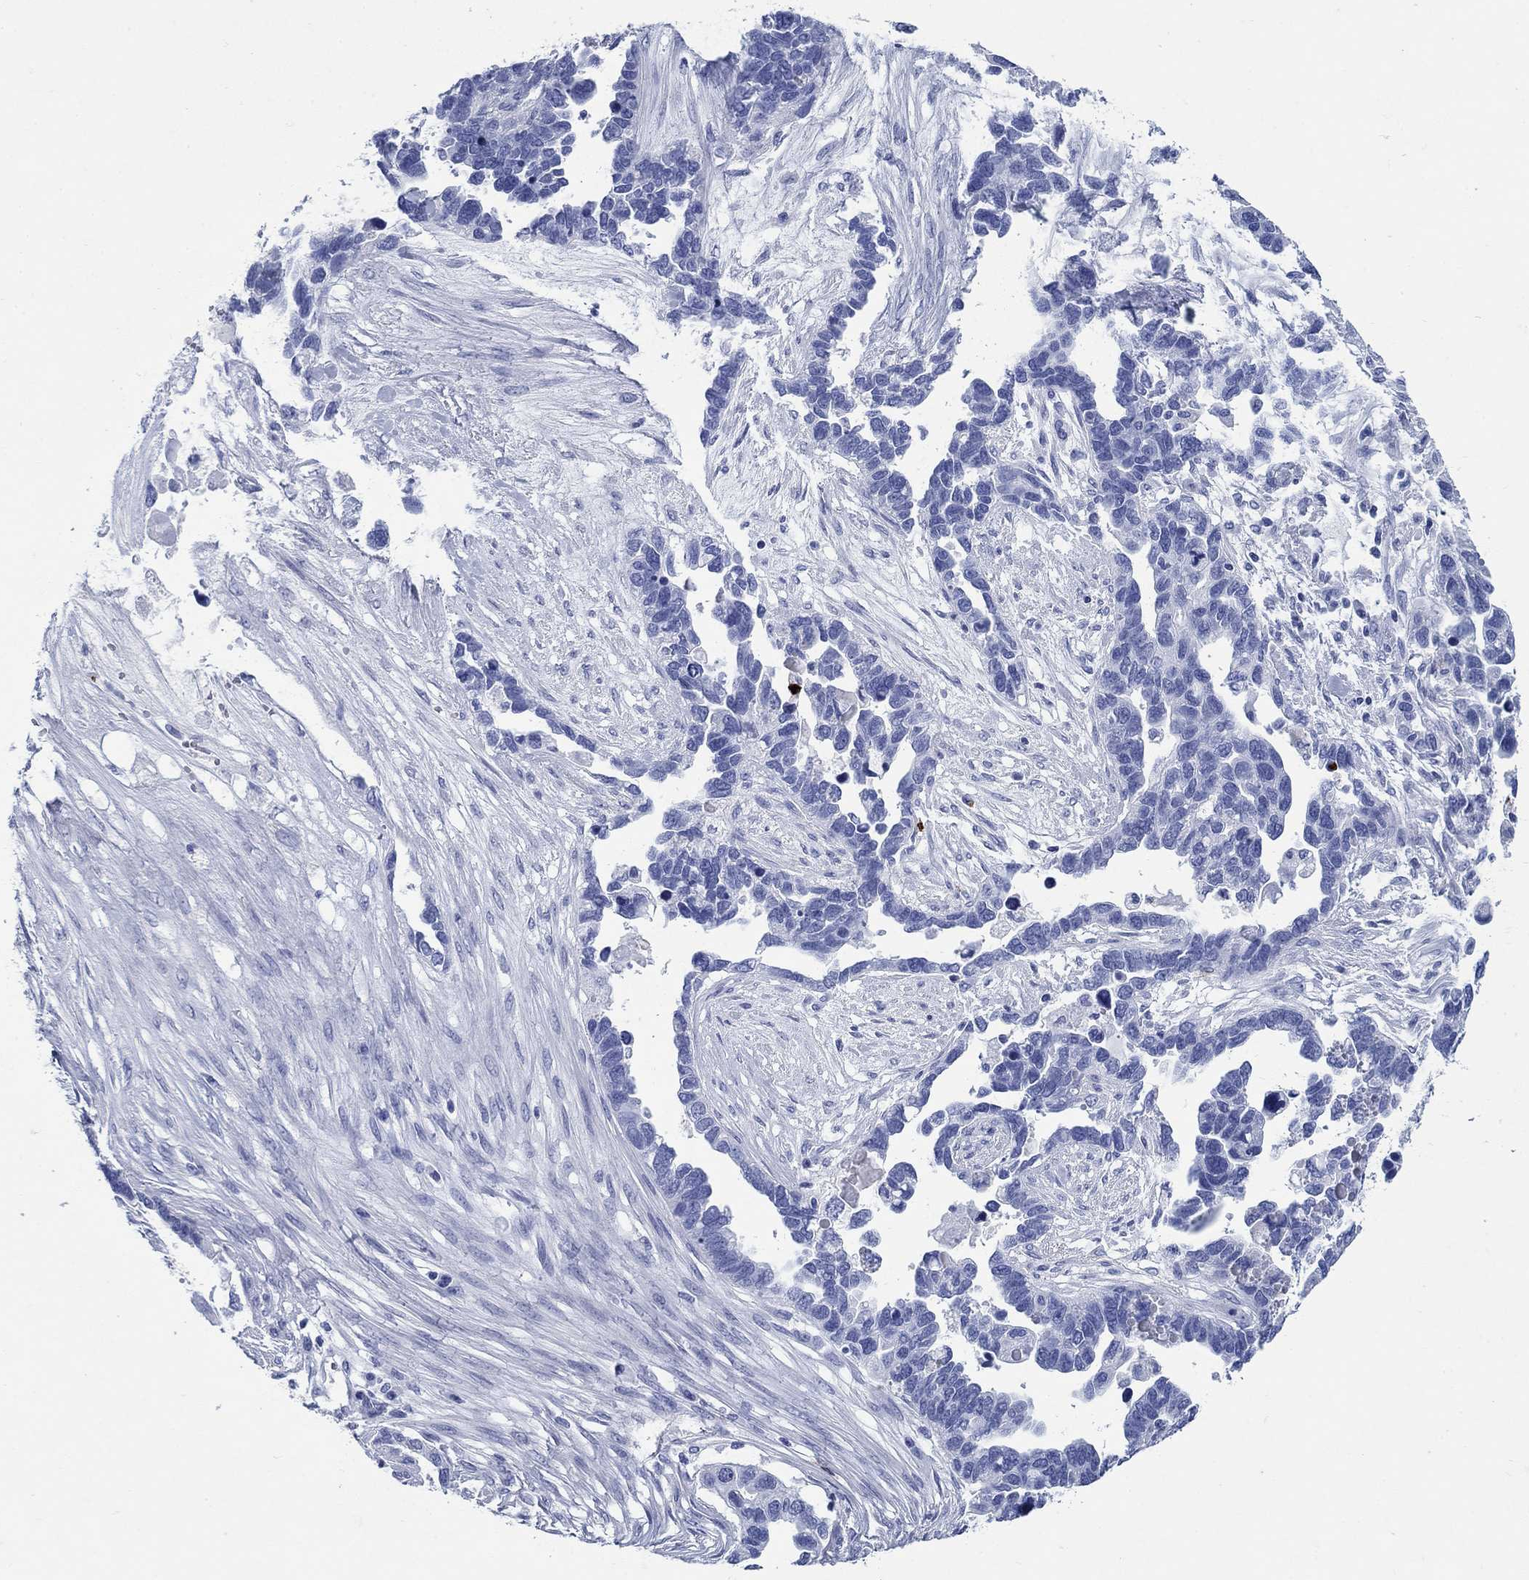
{"staining": {"intensity": "negative", "quantity": "none", "location": "none"}, "tissue": "ovarian cancer", "cell_type": "Tumor cells", "image_type": "cancer", "snomed": [{"axis": "morphology", "description": "Cystadenocarcinoma, serous, NOS"}, {"axis": "topography", "description": "Ovary"}], "caption": "Immunohistochemical staining of ovarian cancer (serous cystadenocarcinoma) displays no significant staining in tumor cells. (DAB immunohistochemistry visualized using brightfield microscopy, high magnification).", "gene": "AZU1", "patient": {"sex": "female", "age": 54}}